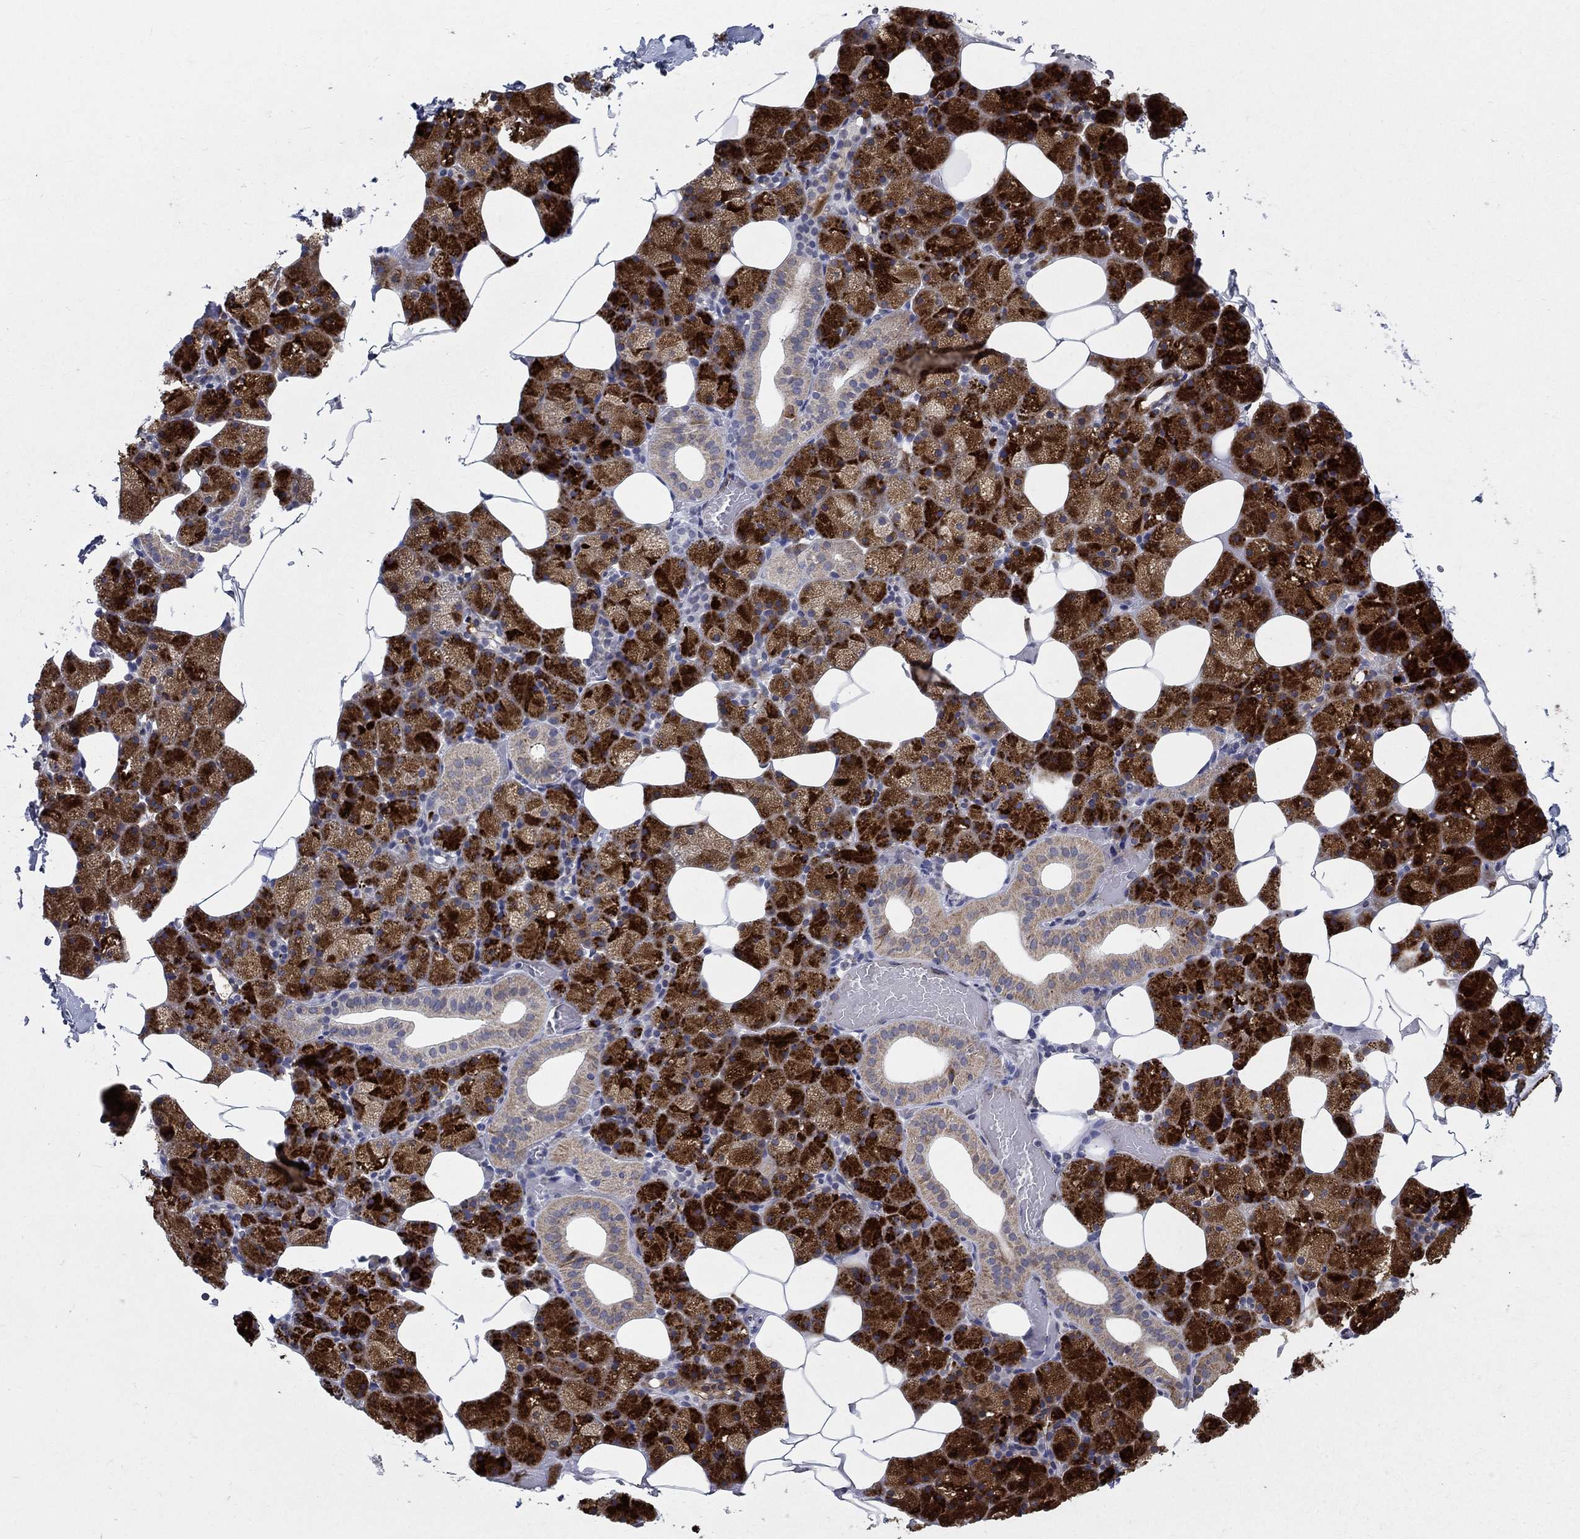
{"staining": {"intensity": "strong", "quantity": "25%-75%", "location": "cytoplasmic/membranous"}, "tissue": "salivary gland", "cell_type": "Glandular cells", "image_type": "normal", "snomed": [{"axis": "morphology", "description": "Normal tissue, NOS"}, {"axis": "topography", "description": "Salivary gland"}], "caption": "Protein expression analysis of benign human salivary gland reveals strong cytoplasmic/membranous expression in about 25%-75% of glandular cells. (brown staining indicates protein expression, while blue staining denotes nuclei).", "gene": "TINAG", "patient": {"sex": "male", "age": 38}}